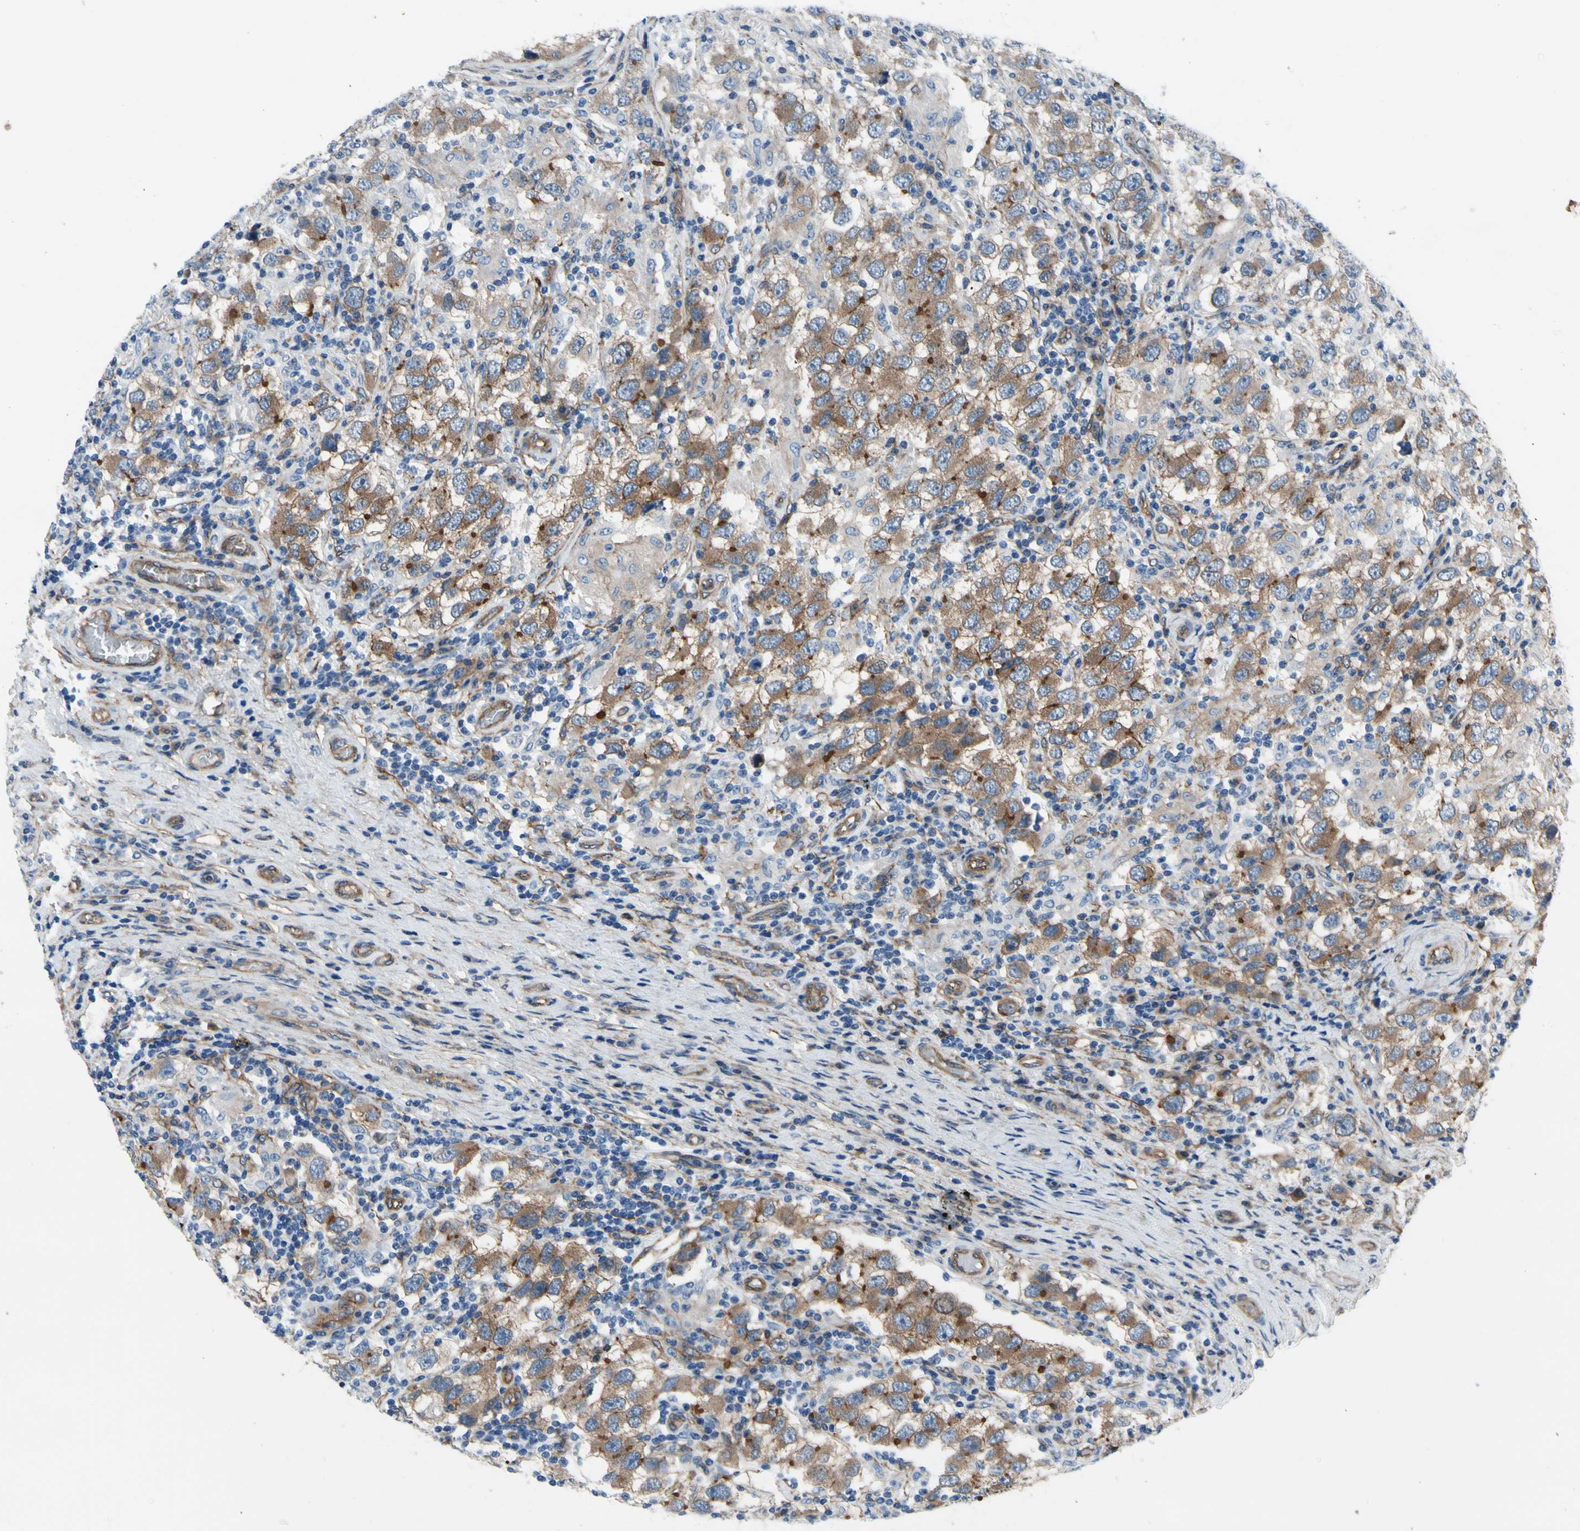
{"staining": {"intensity": "moderate", "quantity": "25%-75%", "location": "cytoplasmic/membranous"}, "tissue": "testis cancer", "cell_type": "Tumor cells", "image_type": "cancer", "snomed": [{"axis": "morphology", "description": "Carcinoma, Embryonal, NOS"}, {"axis": "topography", "description": "Testis"}], "caption": "About 25%-75% of tumor cells in human testis cancer display moderate cytoplasmic/membranous protein expression as visualized by brown immunohistochemical staining.", "gene": "CTTNBP2", "patient": {"sex": "male", "age": 21}}